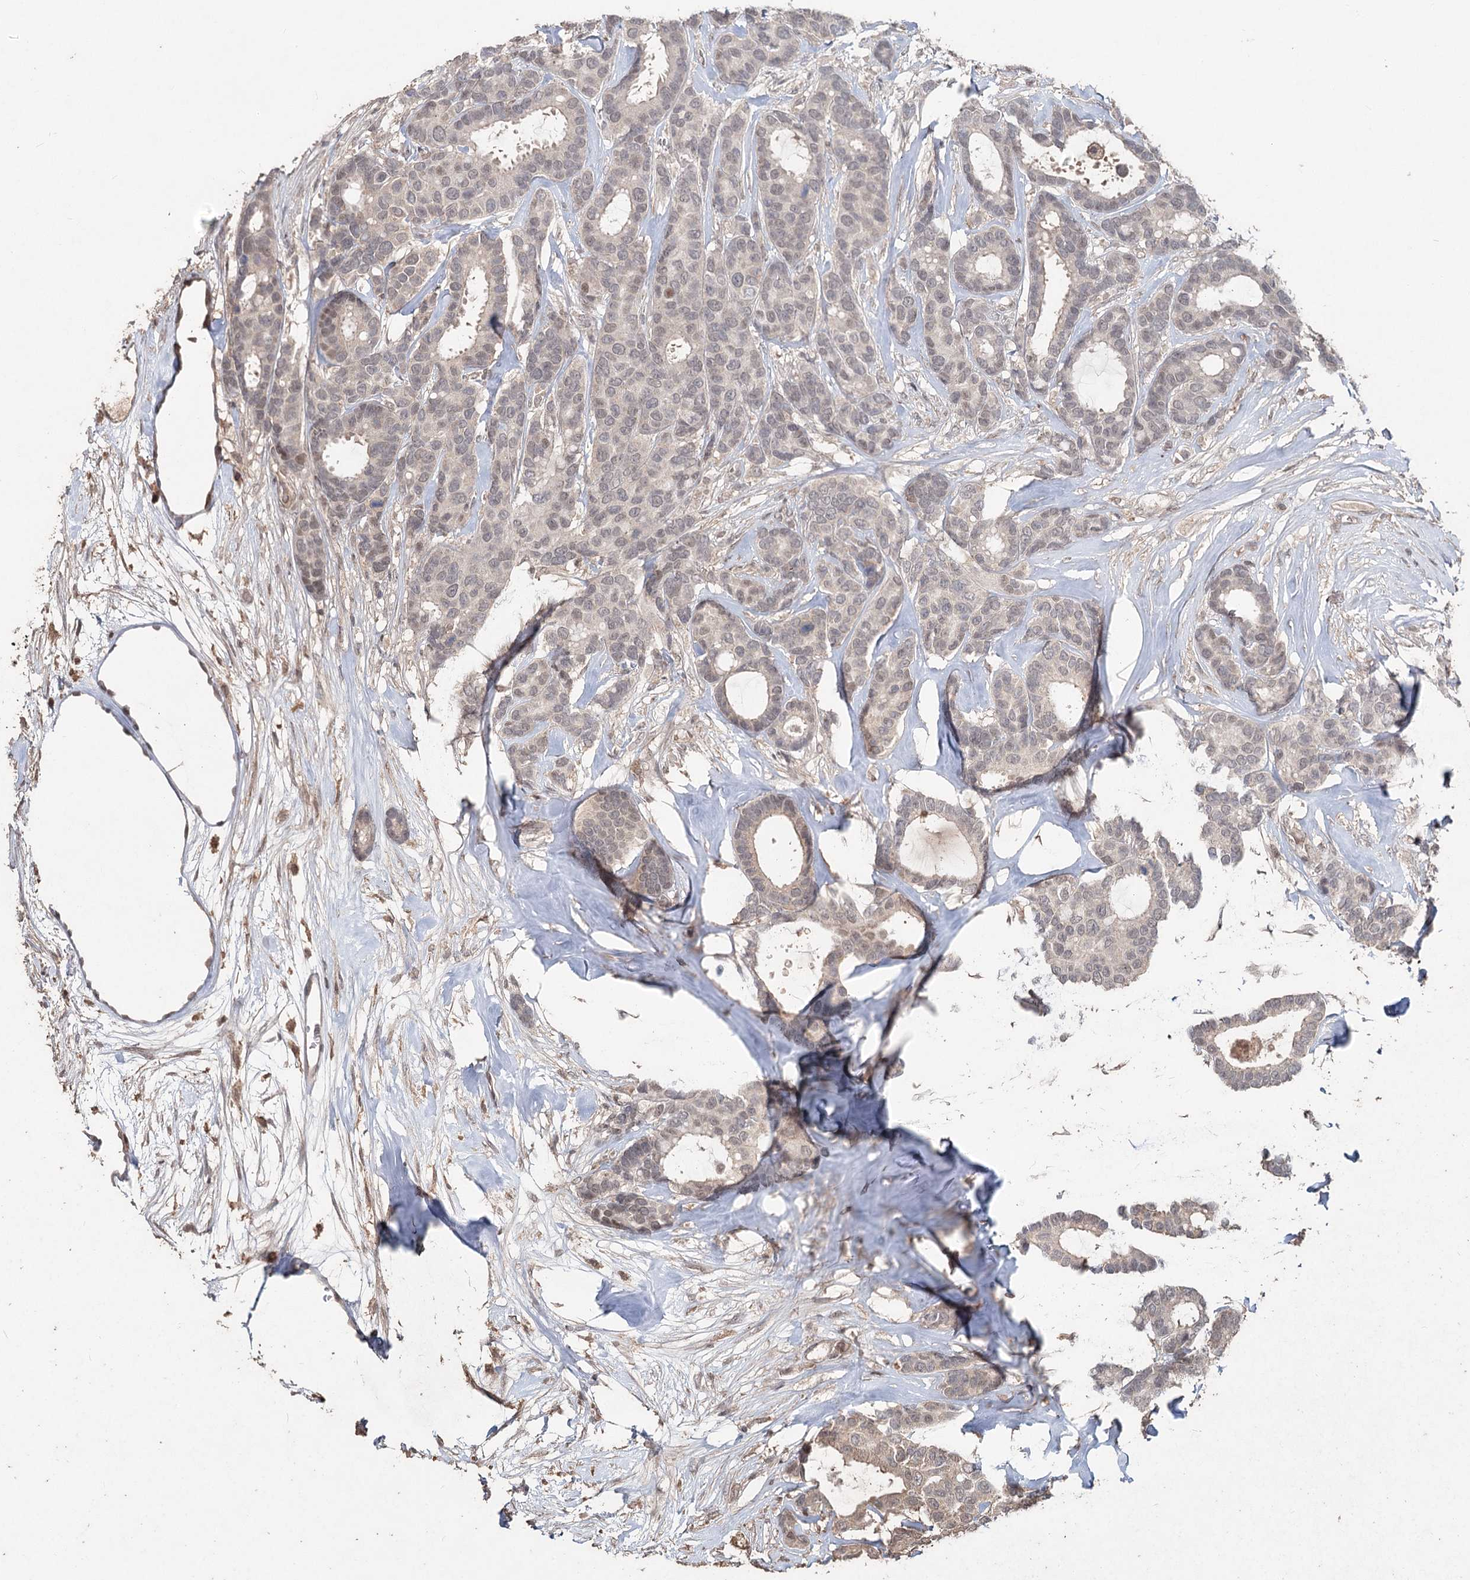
{"staining": {"intensity": "weak", "quantity": "<25%", "location": "nuclear"}, "tissue": "breast cancer", "cell_type": "Tumor cells", "image_type": "cancer", "snomed": [{"axis": "morphology", "description": "Duct carcinoma"}, {"axis": "topography", "description": "Breast"}], "caption": "High magnification brightfield microscopy of breast cancer stained with DAB (brown) and counterstained with hematoxylin (blue): tumor cells show no significant staining.", "gene": "FBXO7", "patient": {"sex": "female", "age": 87}}